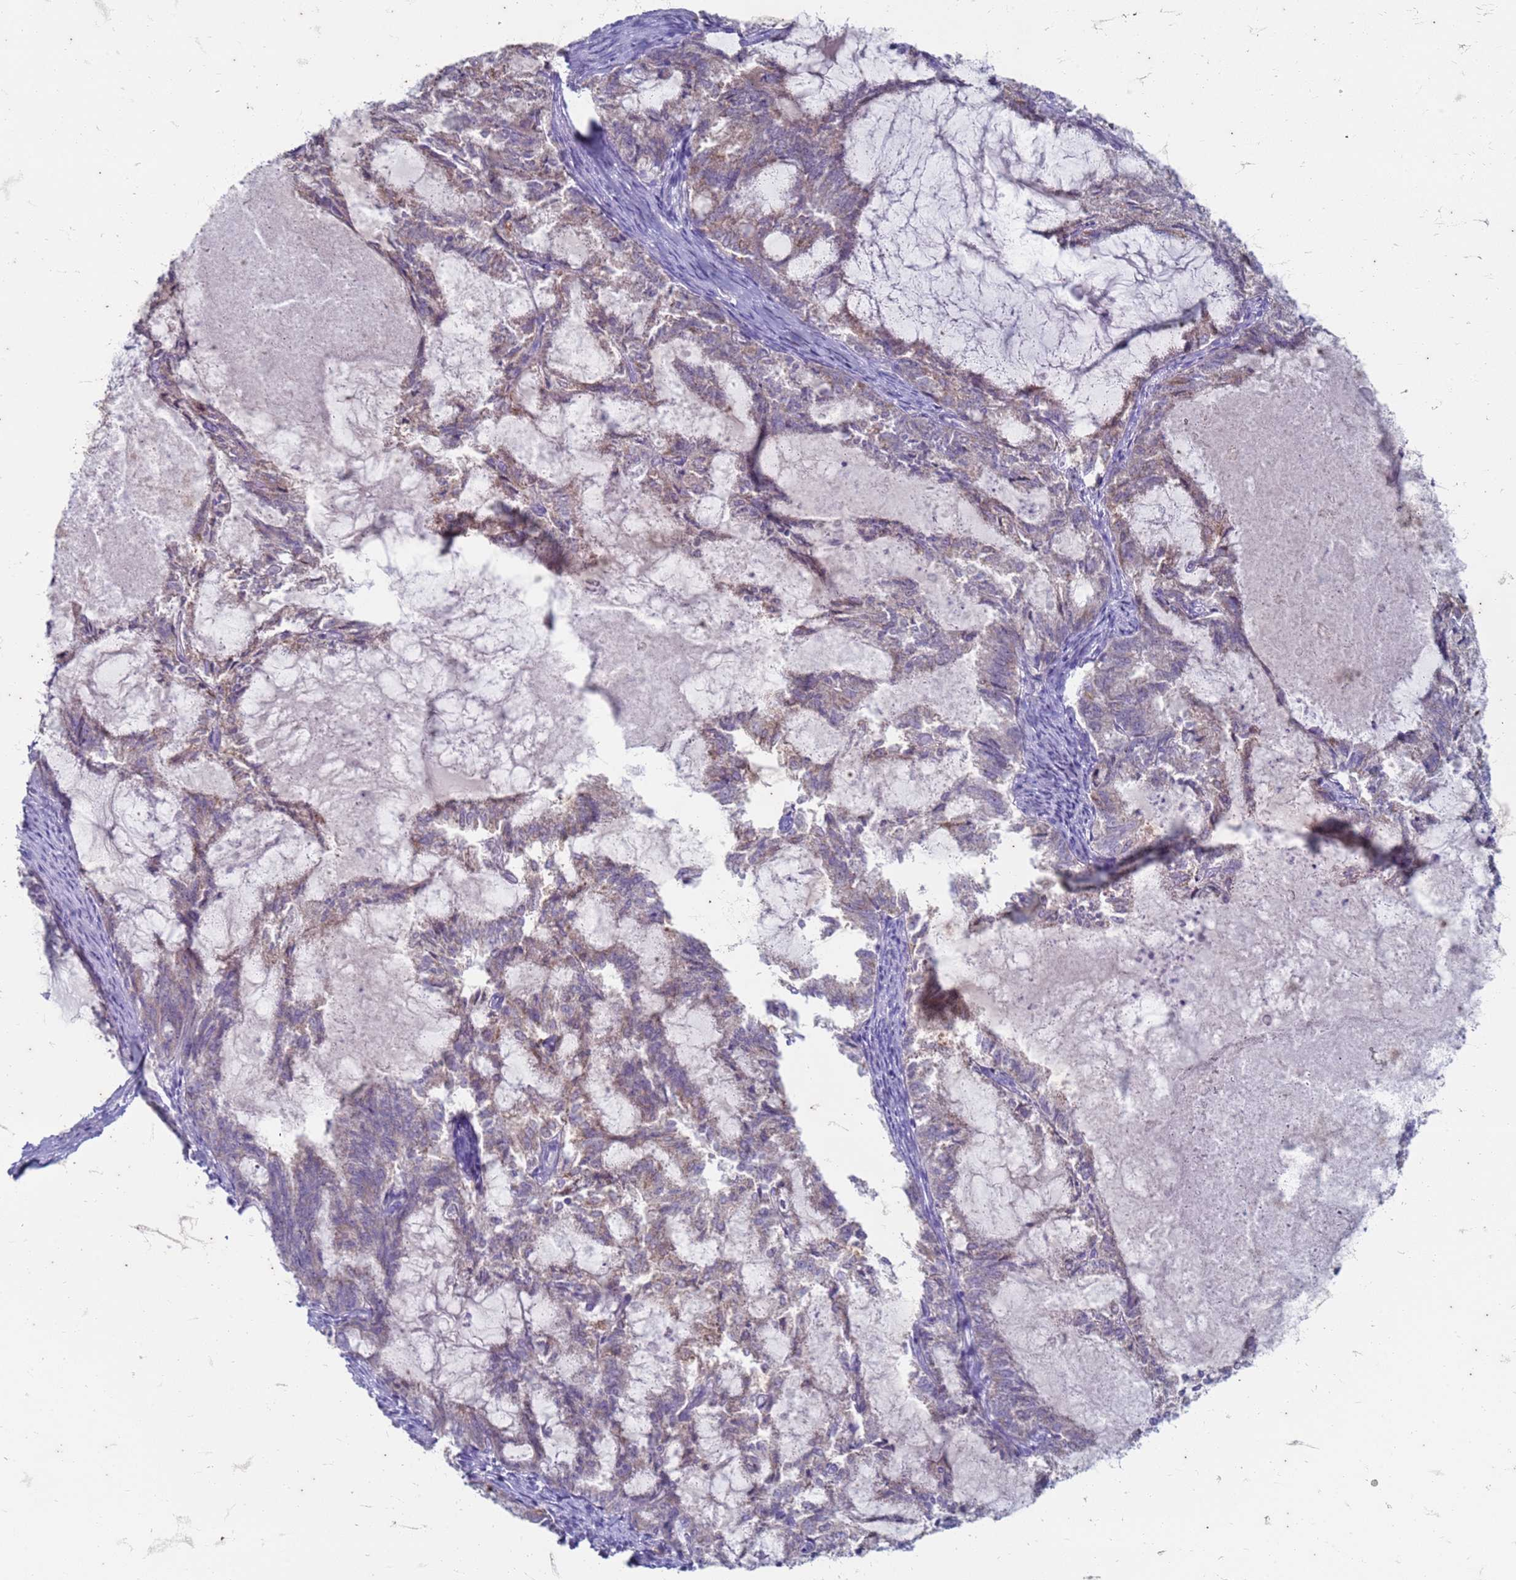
{"staining": {"intensity": "weak", "quantity": "25%-75%", "location": "cytoplasmic/membranous"}, "tissue": "endometrial cancer", "cell_type": "Tumor cells", "image_type": "cancer", "snomed": [{"axis": "morphology", "description": "Adenocarcinoma, NOS"}, {"axis": "topography", "description": "Endometrium"}], "caption": "Endometrial cancer (adenocarcinoma) tissue exhibits weak cytoplasmic/membranous staining in about 25%-75% of tumor cells, visualized by immunohistochemistry.", "gene": "SUCO", "patient": {"sex": "female", "age": 86}}